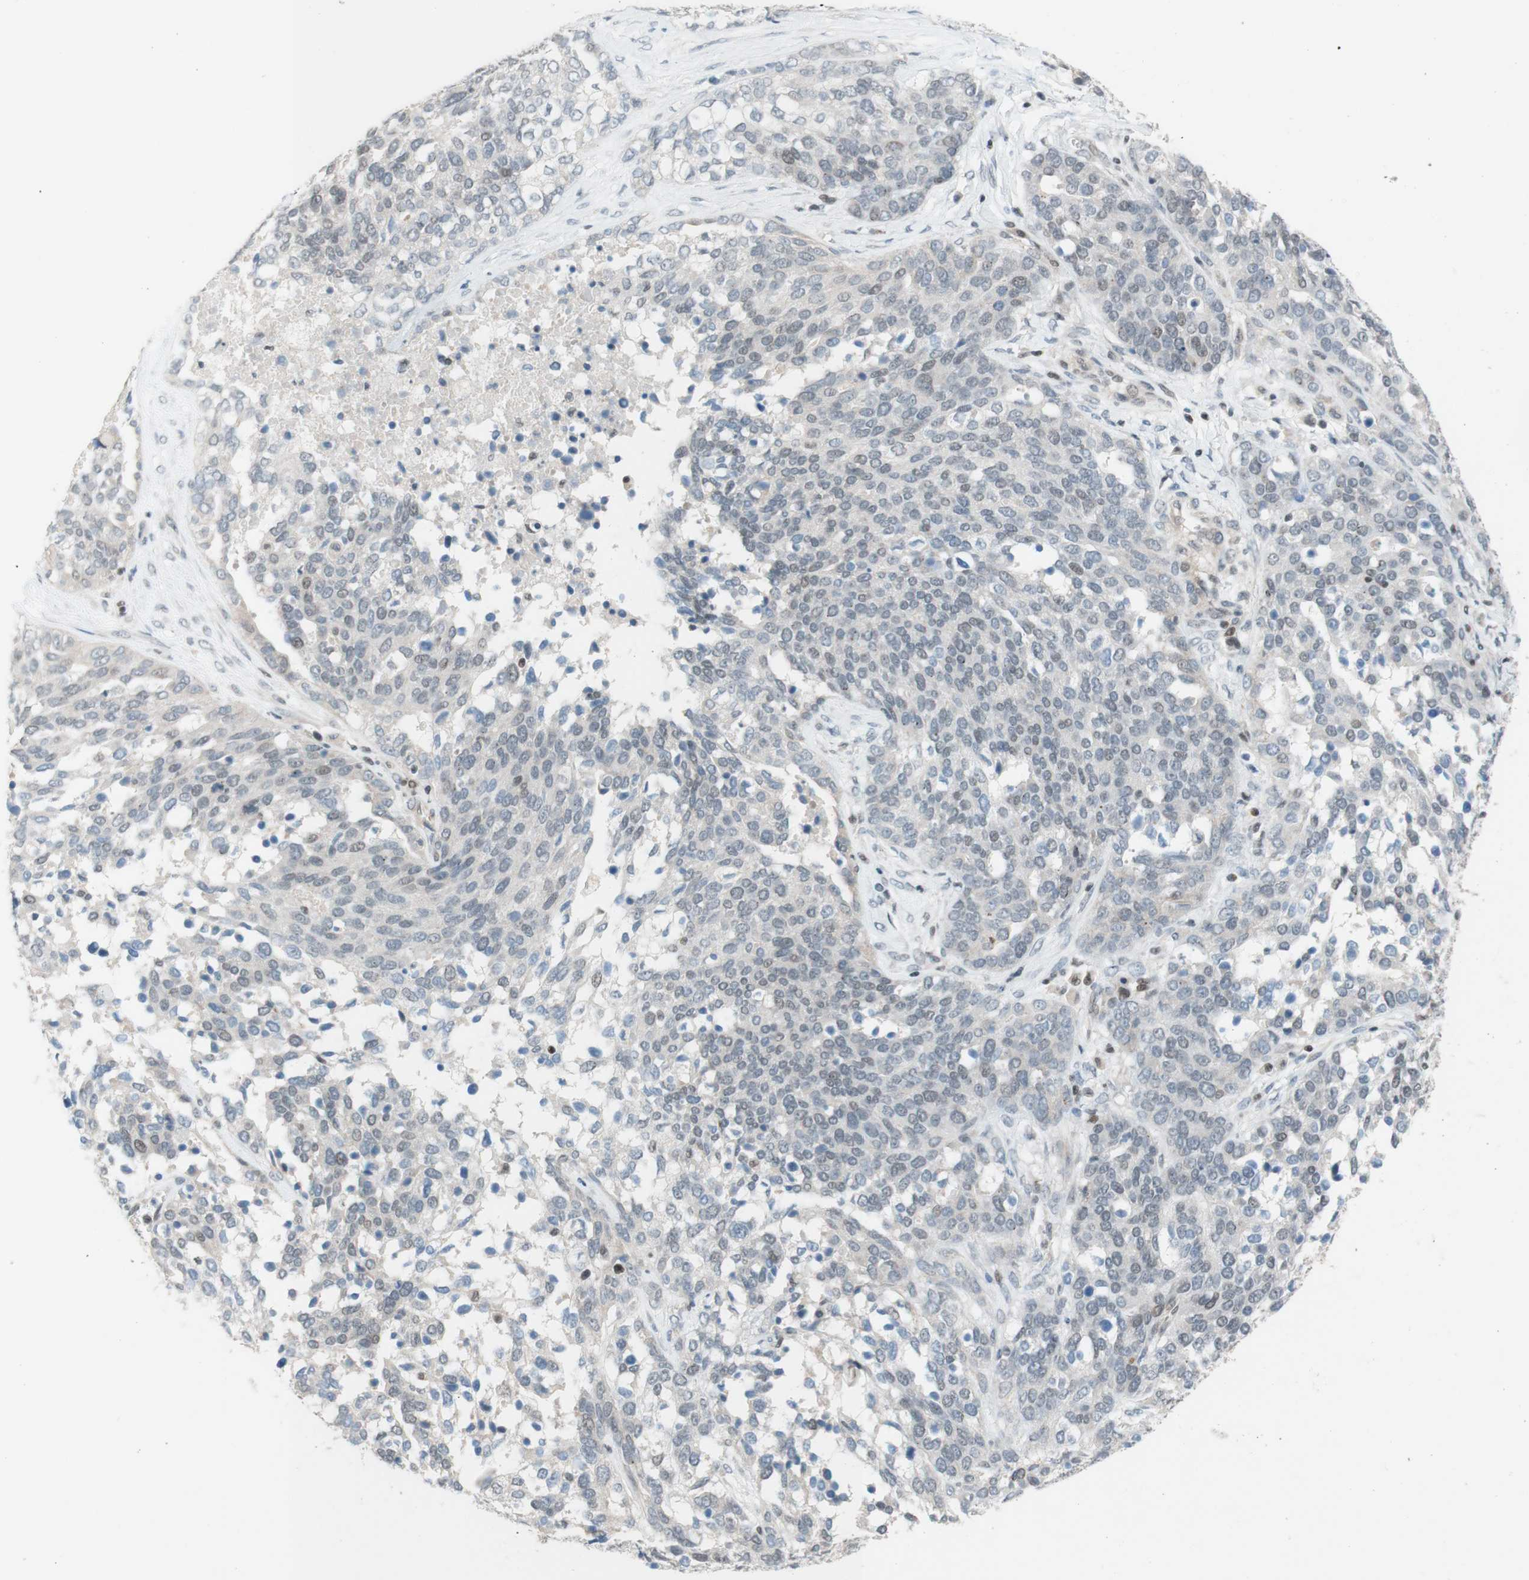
{"staining": {"intensity": "weak", "quantity": "<25%", "location": "nuclear"}, "tissue": "ovarian cancer", "cell_type": "Tumor cells", "image_type": "cancer", "snomed": [{"axis": "morphology", "description": "Cystadenocarcinoma, serous, NOS"}, {"axis": "topography", "description": "Ovary"}], "caption": "IHC histopathology image of serous cystadenocarcinoma (ovarian) stained for a protein (brown), which displays no staining in tumor cells.", "gene": "JPH1", "patient": {"sex": "female", "age": 44}}